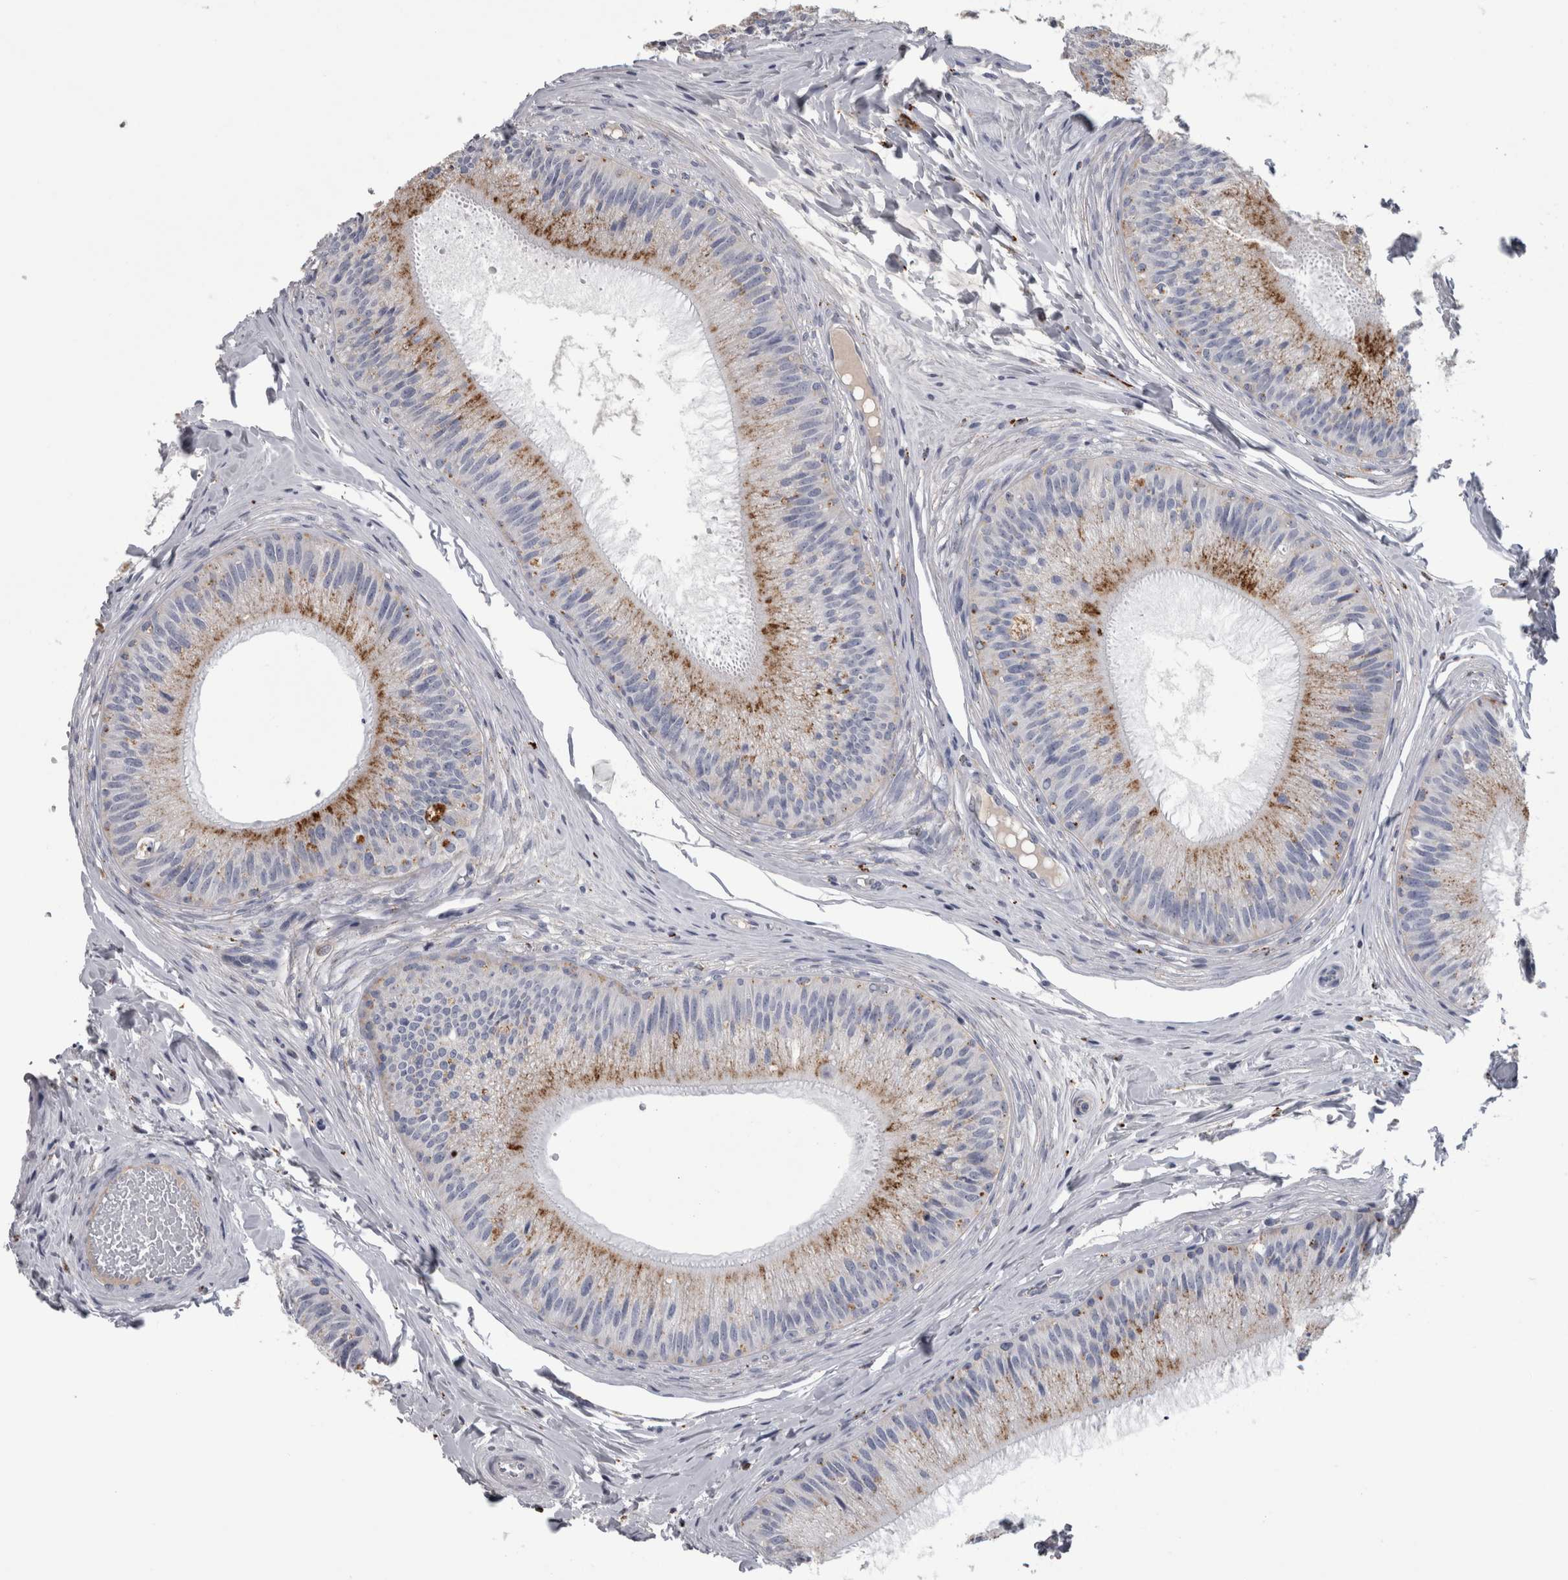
{"staining": {"intensity": "strong", "quantity": ">75%", "location": "cytoplasmic/membranous"}, "tissue": "epididymis", "cell_type": "Glandular cells", "image_type": "normal", "snomed": [{"axis": "morphology", "description": "Normal tissue, NOS"}, {"axis": "topography", "description": "Epididymis"}], "caption": "Immunohistochemistry (DAB) staining of normal human epididymis displays strong cytoplasmic/membranous protein expression in about >75% of glandular cells. The staining was performed using DAB (3,3'-diaminobenzidine) to visualize the protein expression in brown, while the nuclei were stained in blue with hematoxylin (Magnification: 20x).", "gene": "DPP7", "patient": {"sex": "male", "age": 31}}